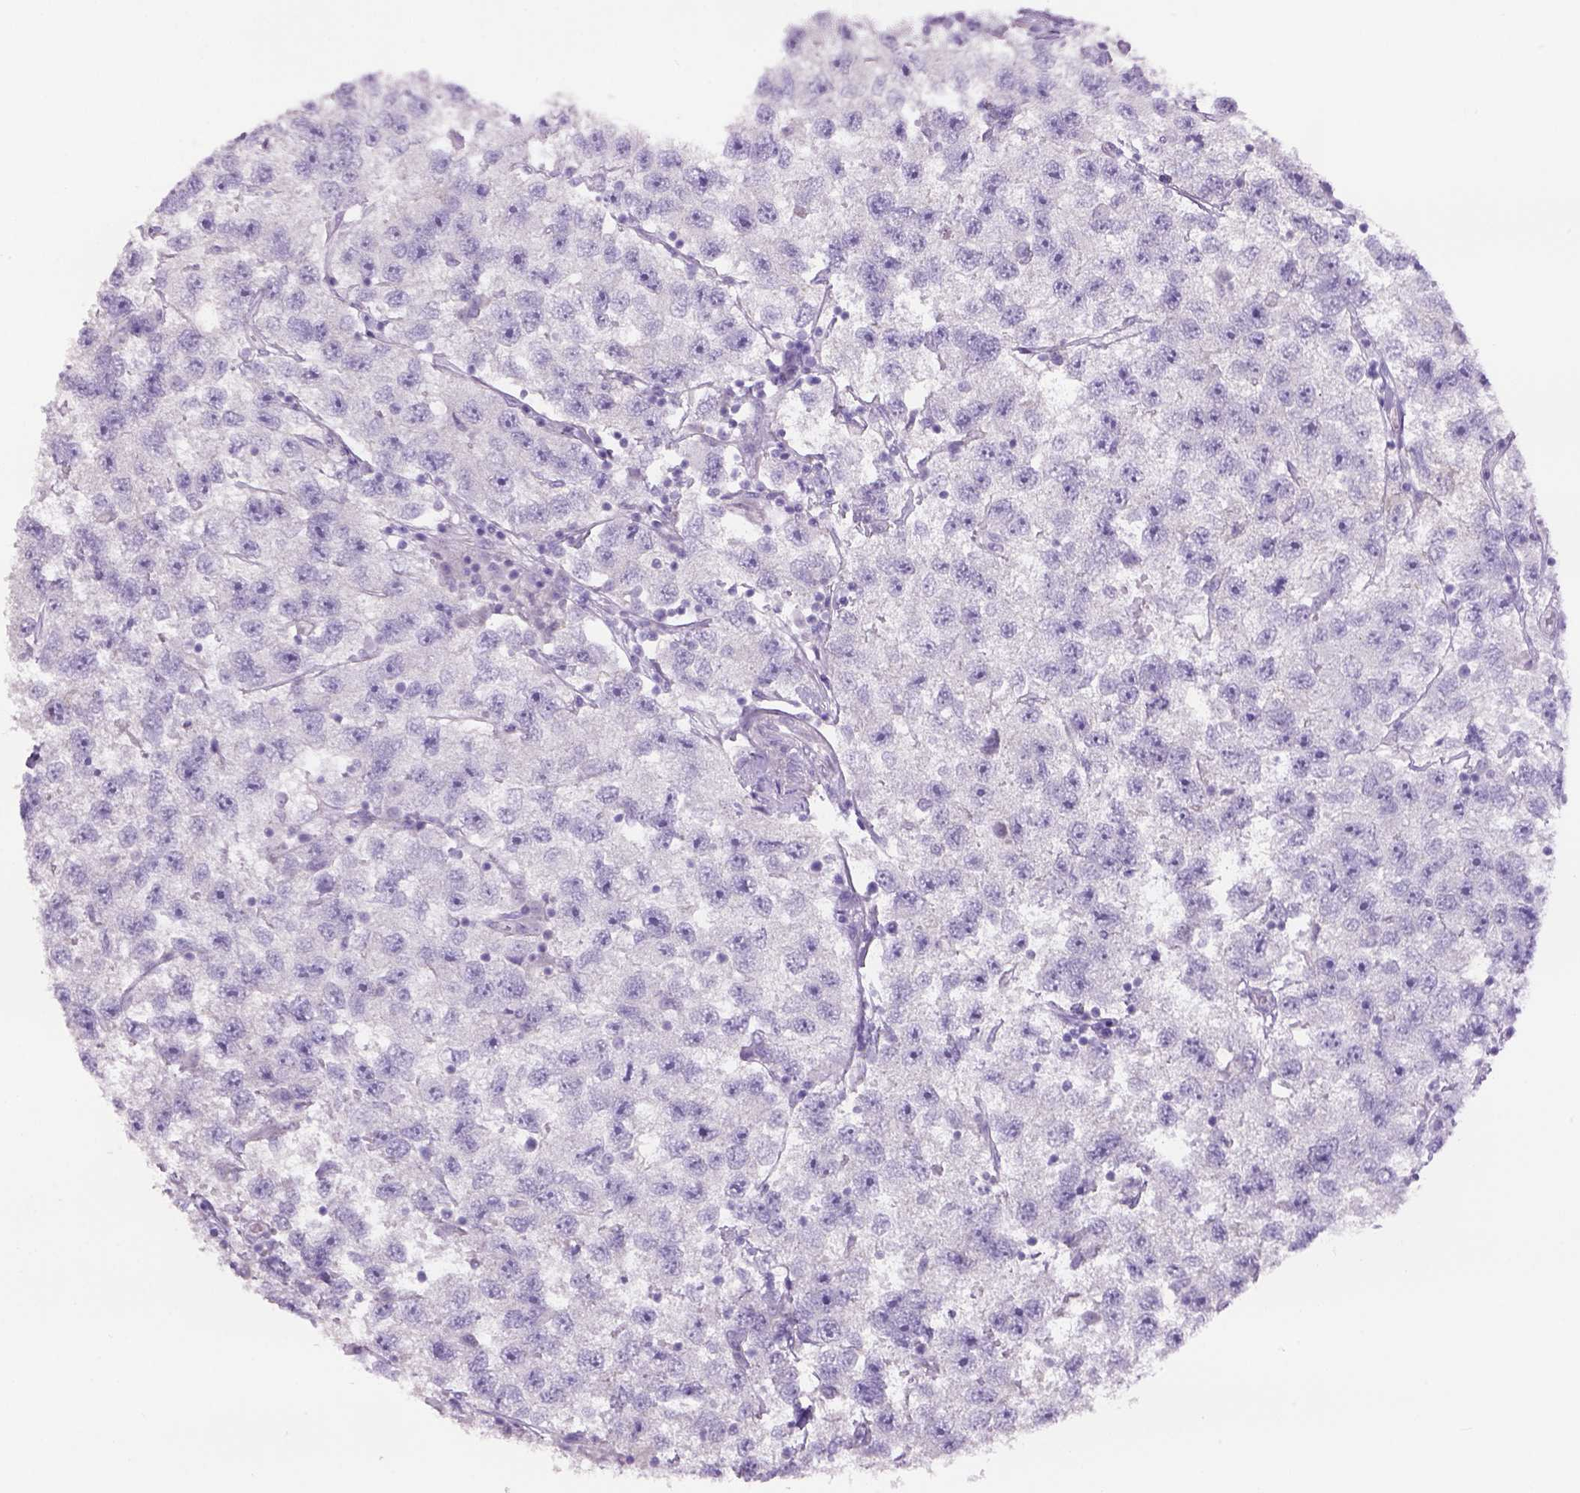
{"staining": {"intensity": "negative", "quantity": "none", "location": "none"}, "tissue": "testis cancer", "cell_type": "Tumor cells", "image_type": "cancer", "snomed": [{"axis": "morphology", "description": "Seminoma, NOS"}, {"axis": "topography", "description": "Testis"}], "caption": "Human testis seminoma stained for a protein using immunohistochemistry demonstrates no staining in tumor cells.", "gene": "TENM4", "patient": {"sex": "male", "age": 26}}